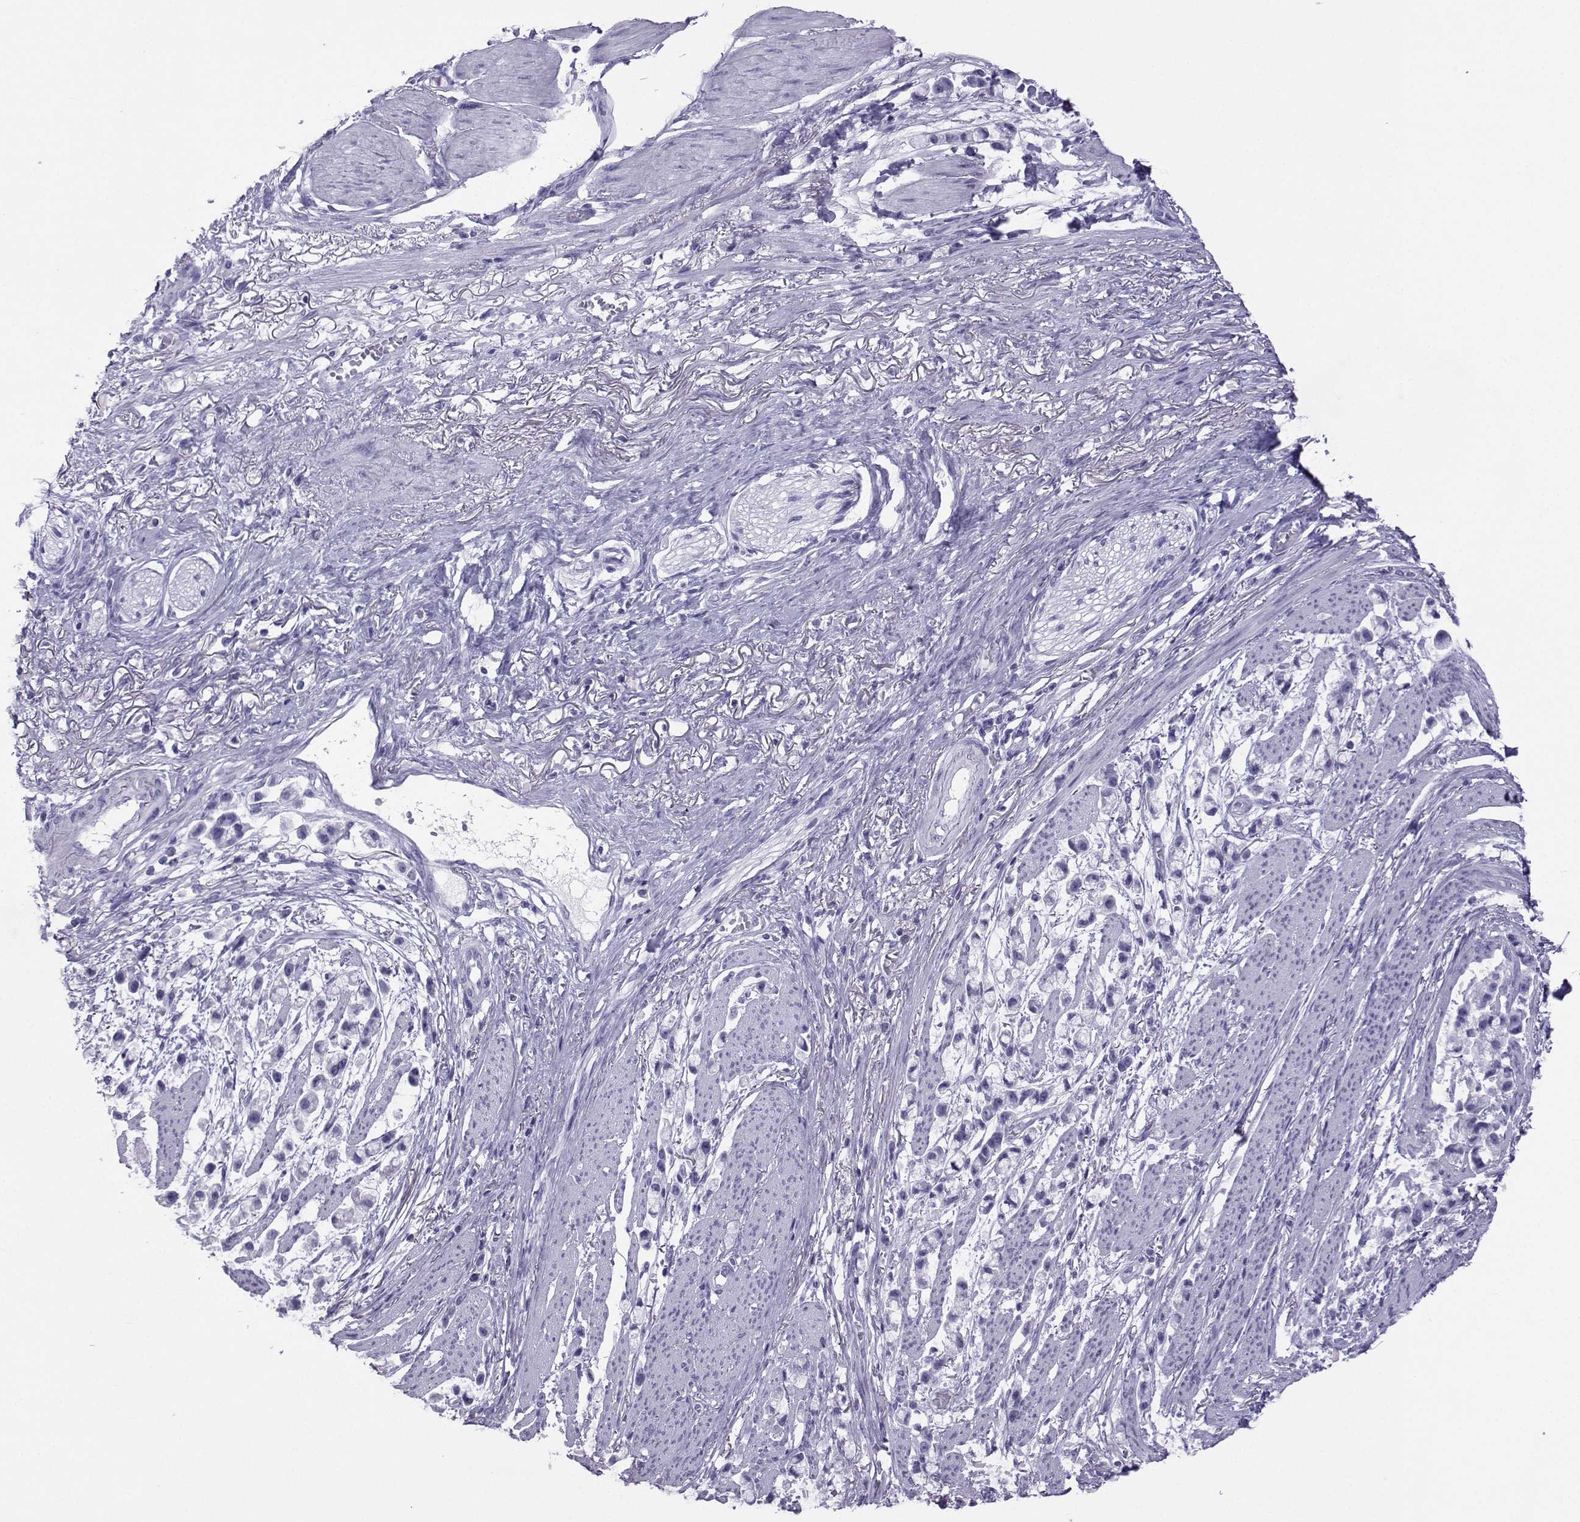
{"staining": {"intensity": "negative", "quantity": "none", "location": "none"}, "tissue": "stomach cancer", "cell_type": "Tumor cells", "image_type": "cancer", "snomed": [{"axis": "morphology", "description": "Adenocarcinoma, NOS"}, {"axis": "topography", "description": "Stomach"}], "caption": "There is no significant expression in tumor cells of stomach cancer.", "gene": "LORICRIN", "patient": {"sex": "female", "age": 81}}